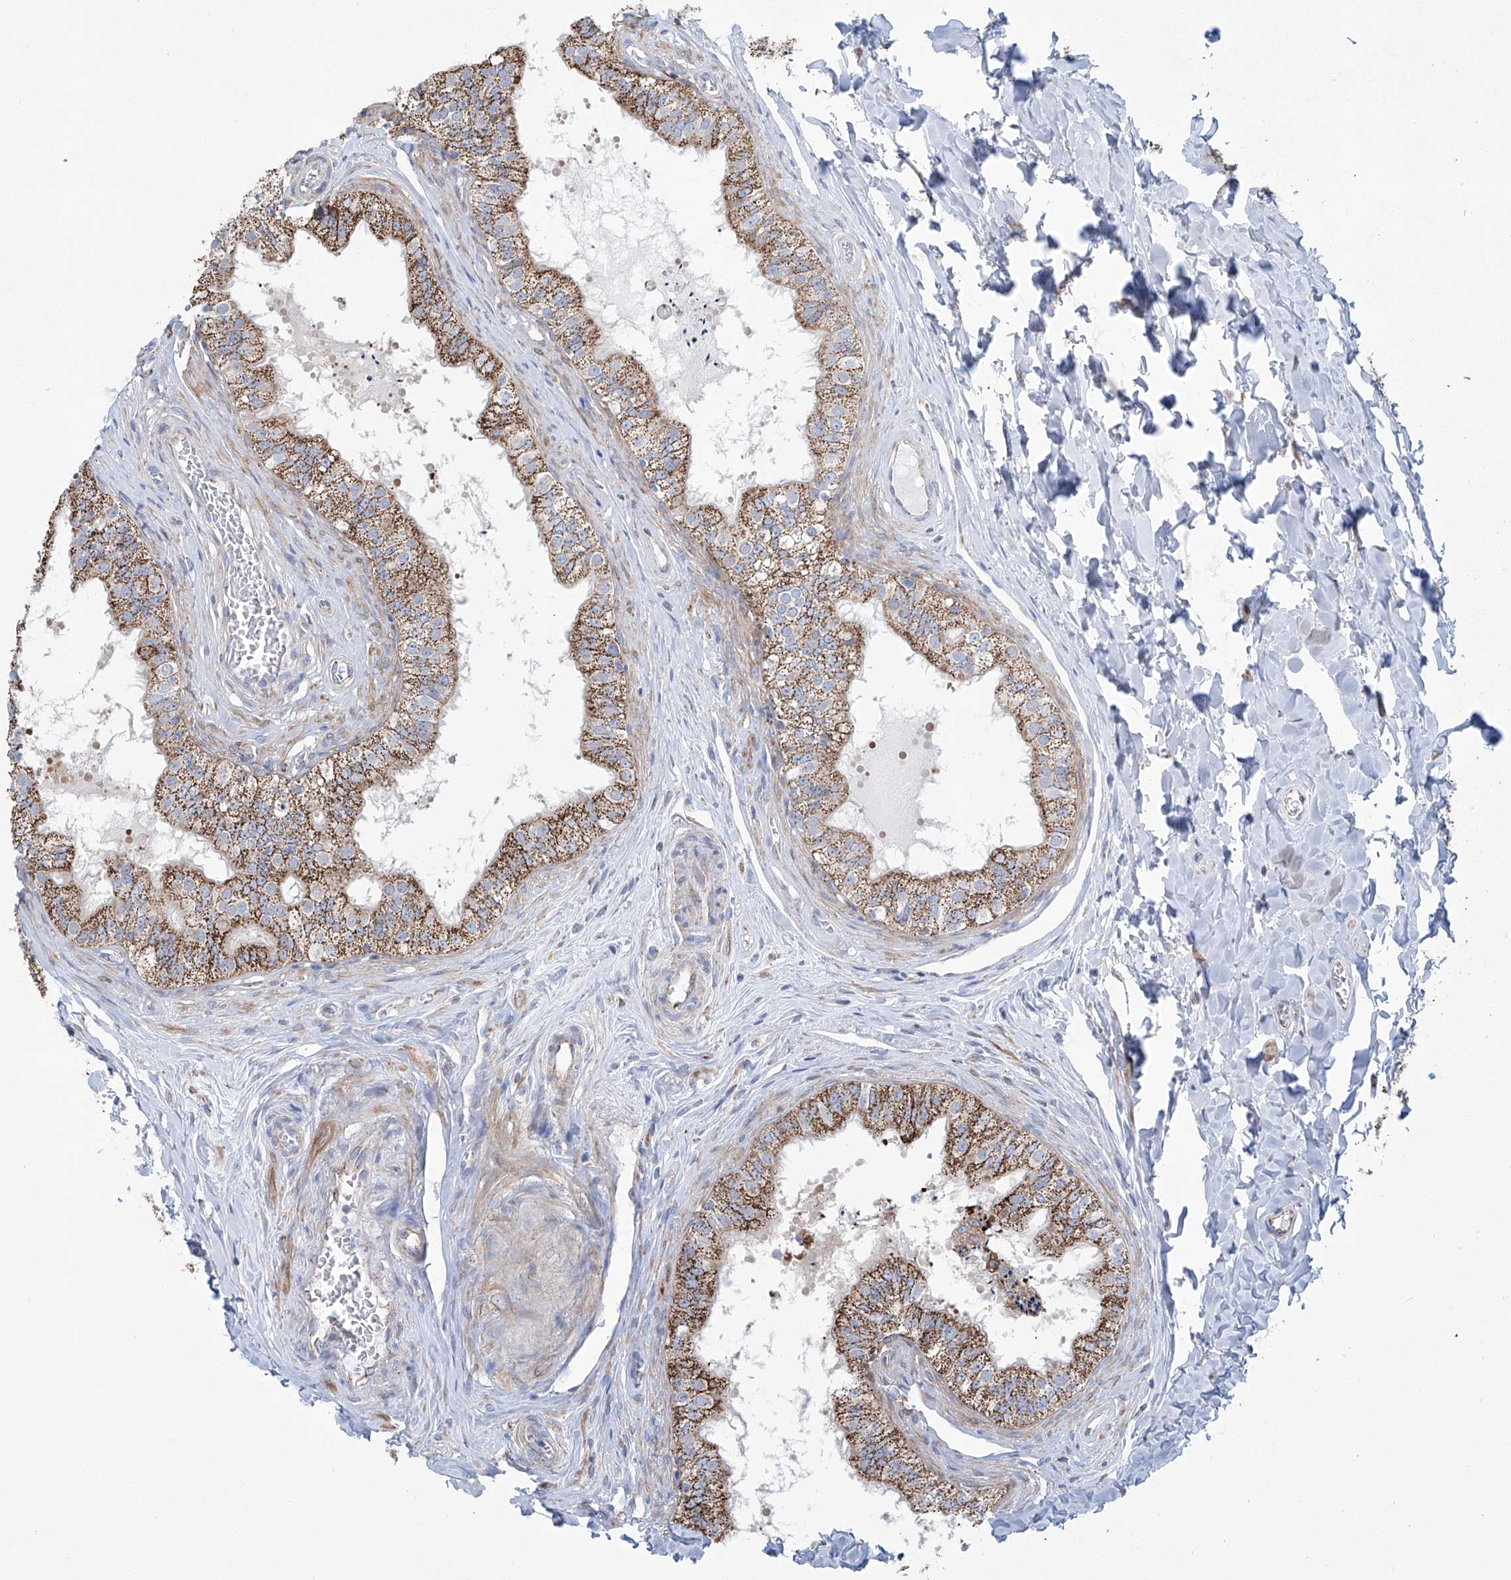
{"staining": {"intensity": "moderate", "quantity": ">75%", "location": "cytoplasmic/membranous"}, "tissue": "epididymis", "cell_type": "Glandular cells", "image_type": "normal", "snomed": [{"axis": "morphology", "description": "Normal tissue, NOS"}, {"axis": "topography", "description": "Epididymis"}], "caption": "Immunohistochemical staining of normal epididymis shows >75% levels of moderate cytoplasmic/membranous protein staining in about >75% of glandular cells. (Brightfield microscopy of DAB IHC at high magnification).", "gene": "ALDH6A1", "patient": {"sex": "male", "age": 29}}